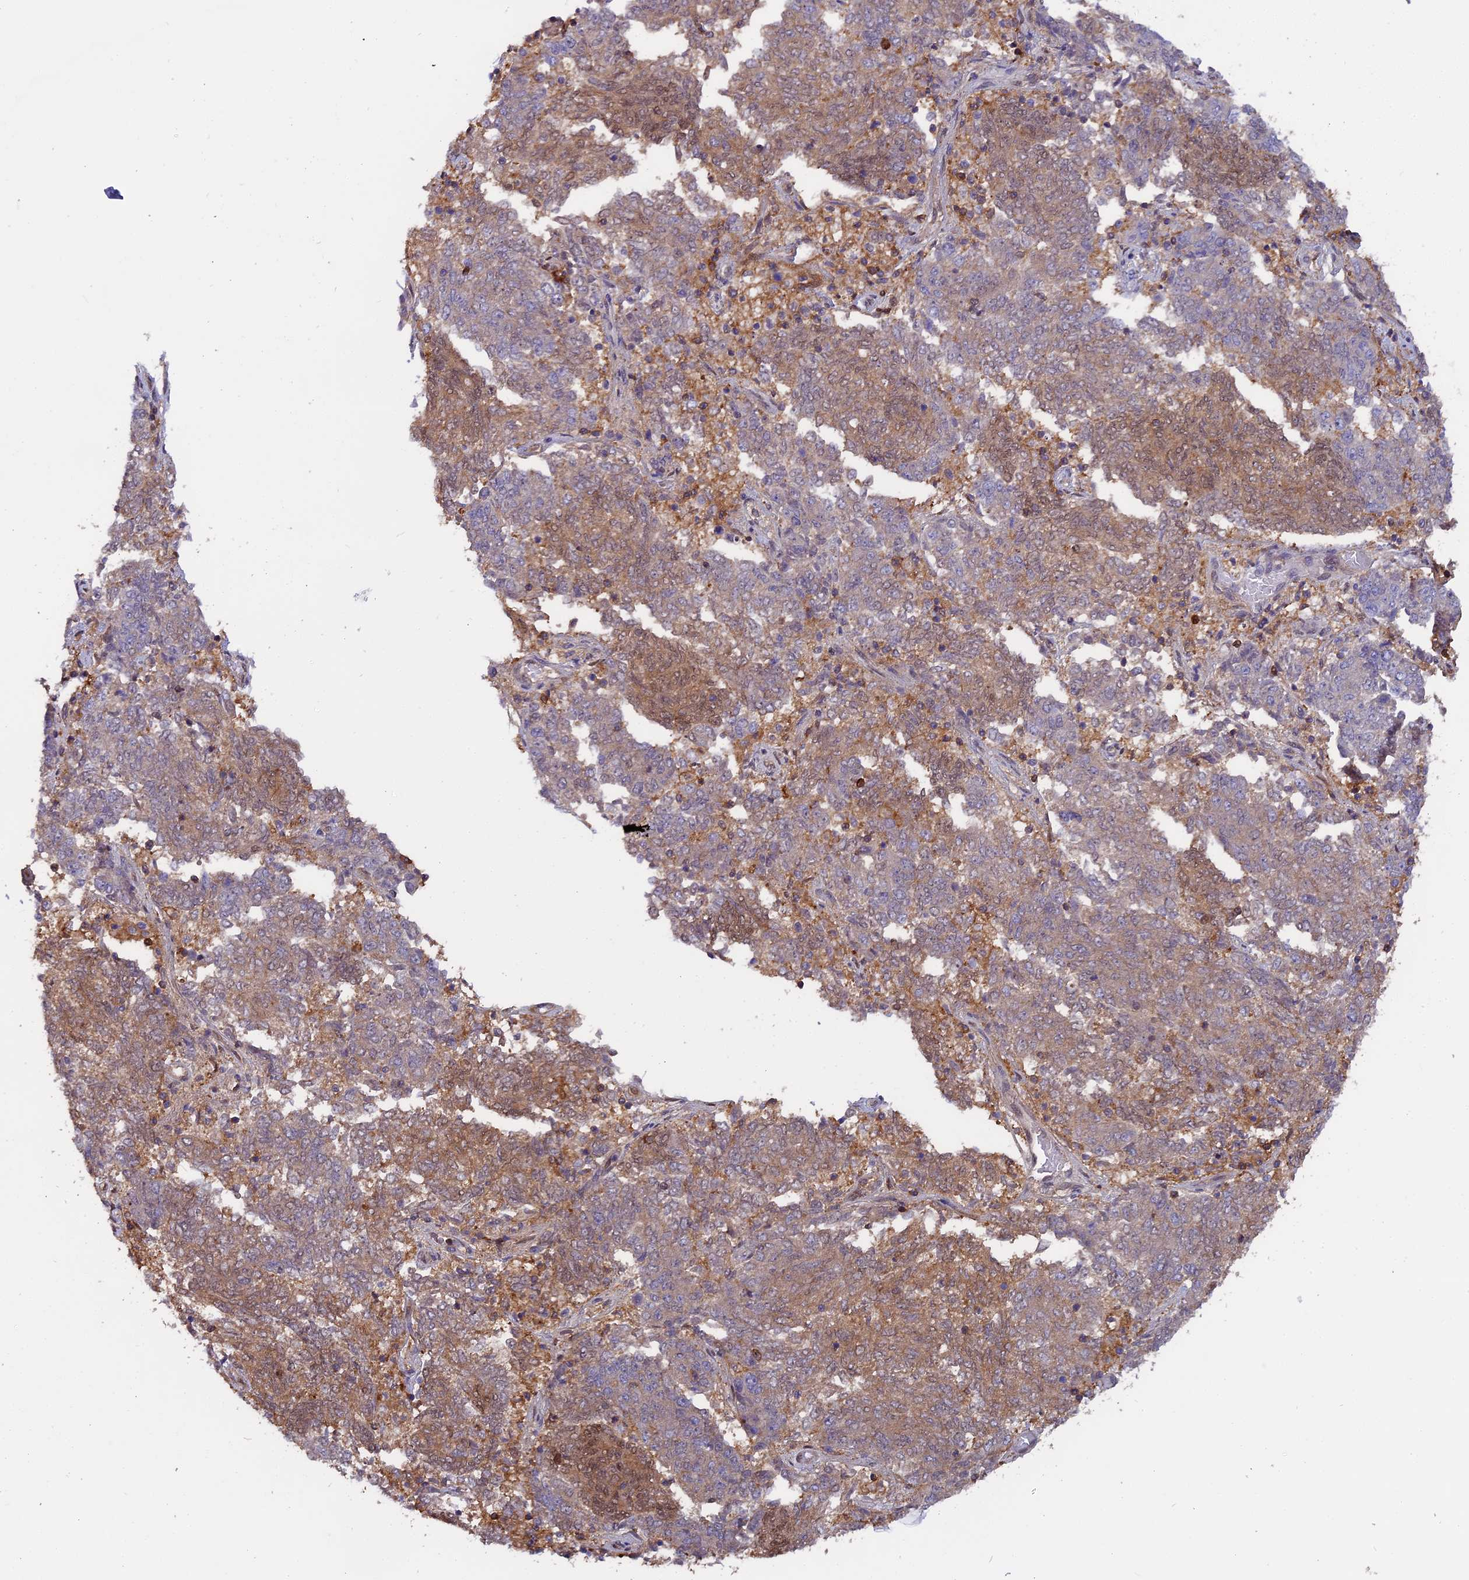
{"staining": {"intensity": "weak", "quantity": "25%-75%", "location": "cytoplasmic/membranous"}, "tissue": "endometrial cancer", "cell_type": "Tumor cells", "image_type": "cancer", "snomed": [{"axis": "morphology", "description": "Adenocarcinoma, NOS"}, {"axis": "topography", "description": "Endometrium"}], "caption": "Immunohistochemistry (IHC) image of endometrial cancer (adenocarcinoma) stained for a protein (brown), which reveals low levels of weak cytoplasmic/membranous staining in approximately 25%-75% of tumor cells.", "gene": "FAM118B", "patient": {"sex": "female", "age": 80}}